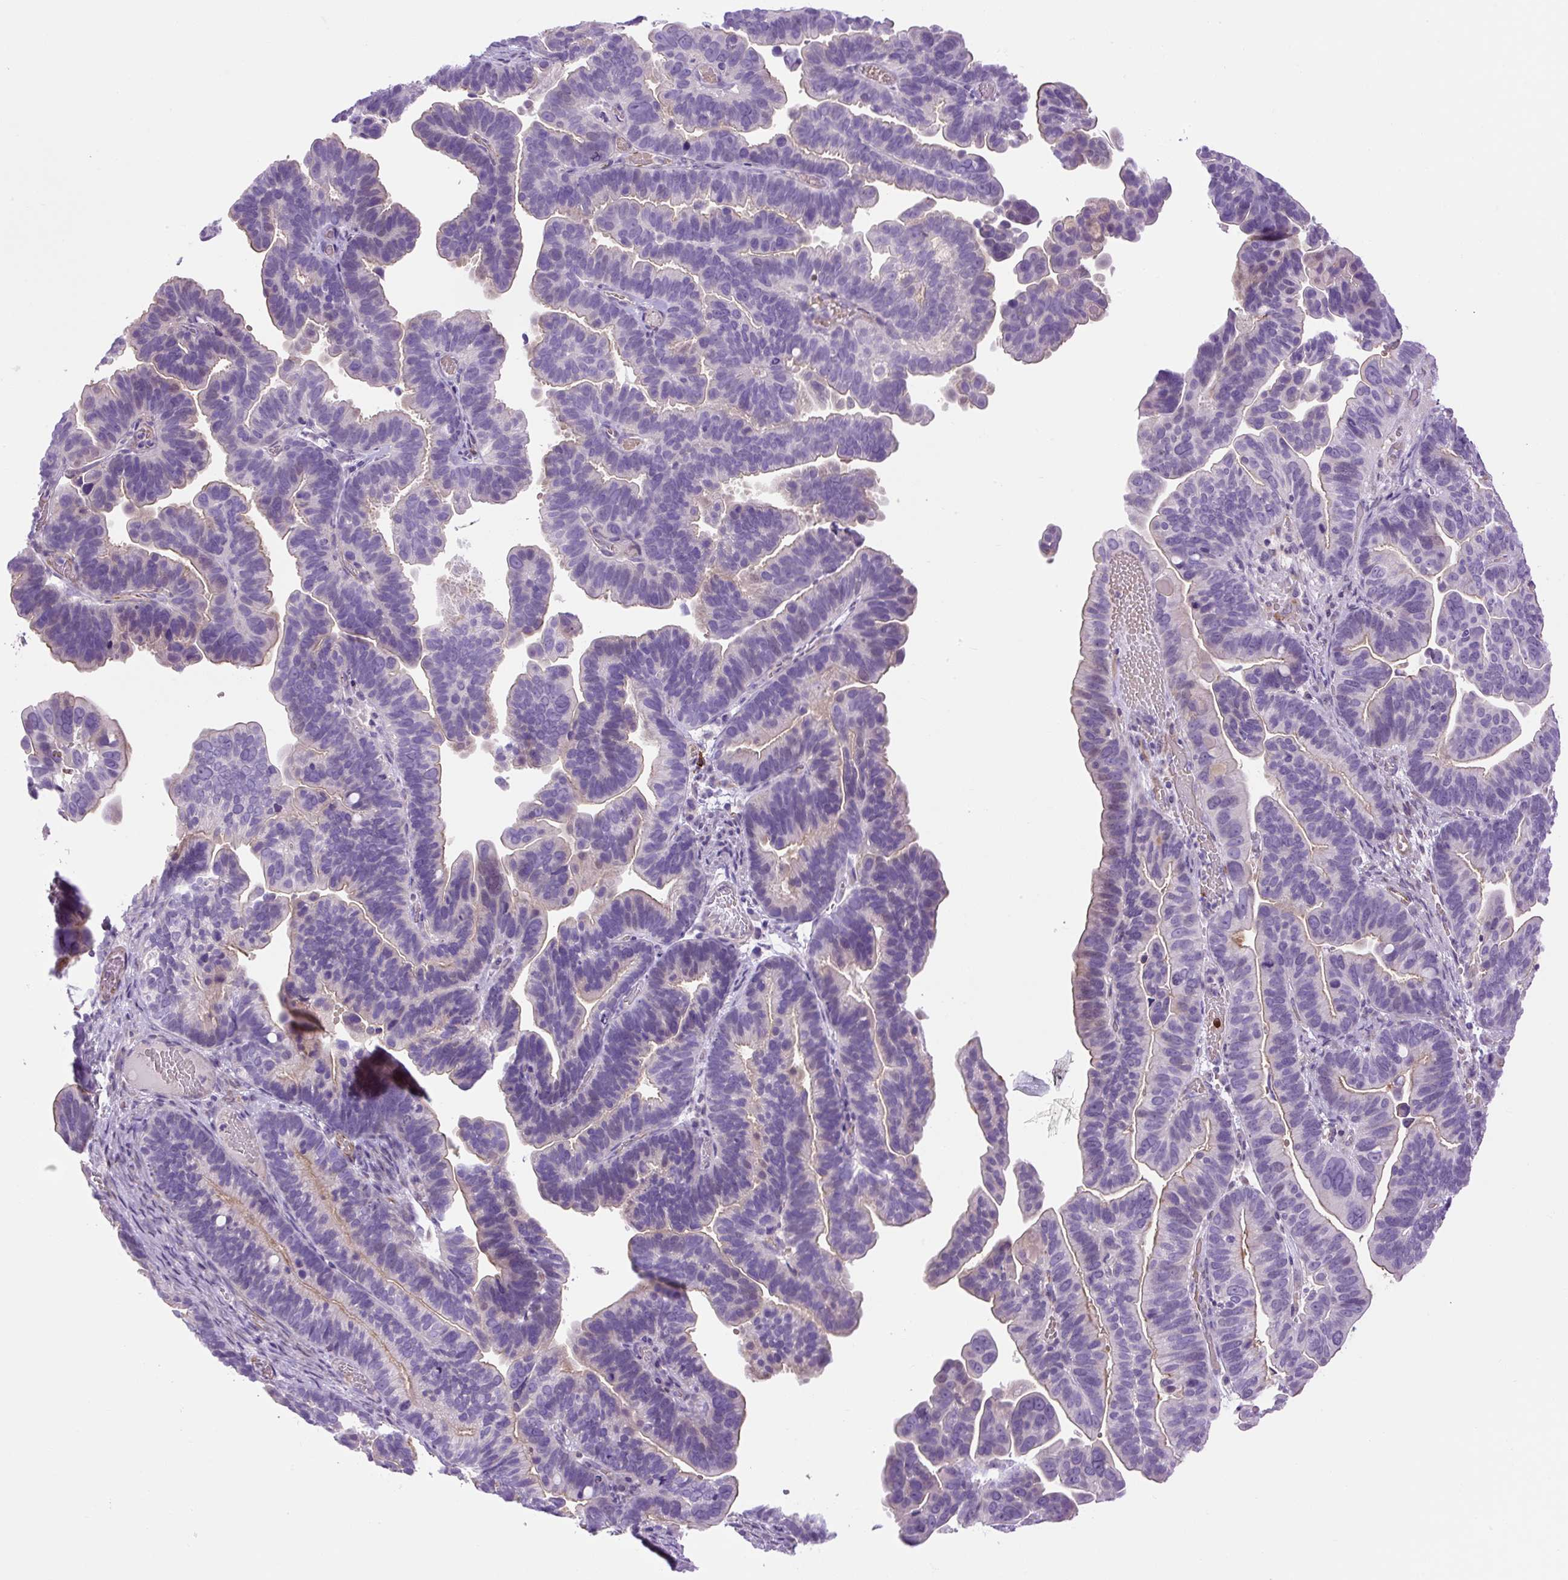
{"staining": {"intensity": "weak", "quantity": "<25%", "location": "cytoplasmic/membranous"}, "tissue": "ovarian cancer", "cell_type": "Tumor cells", "image_type": "cancer", "snomed": [{"axis": "morphology", "description": "Cystadenocarcinoma, serous, NOS"}, {"axis": "topography", "description": "Ovary"}], "caption": "Tumor cells are negative for brown protein staining in ovarian cancer.", "gene": "VWA7", "patient": {"sex": "female", "age": 56}}